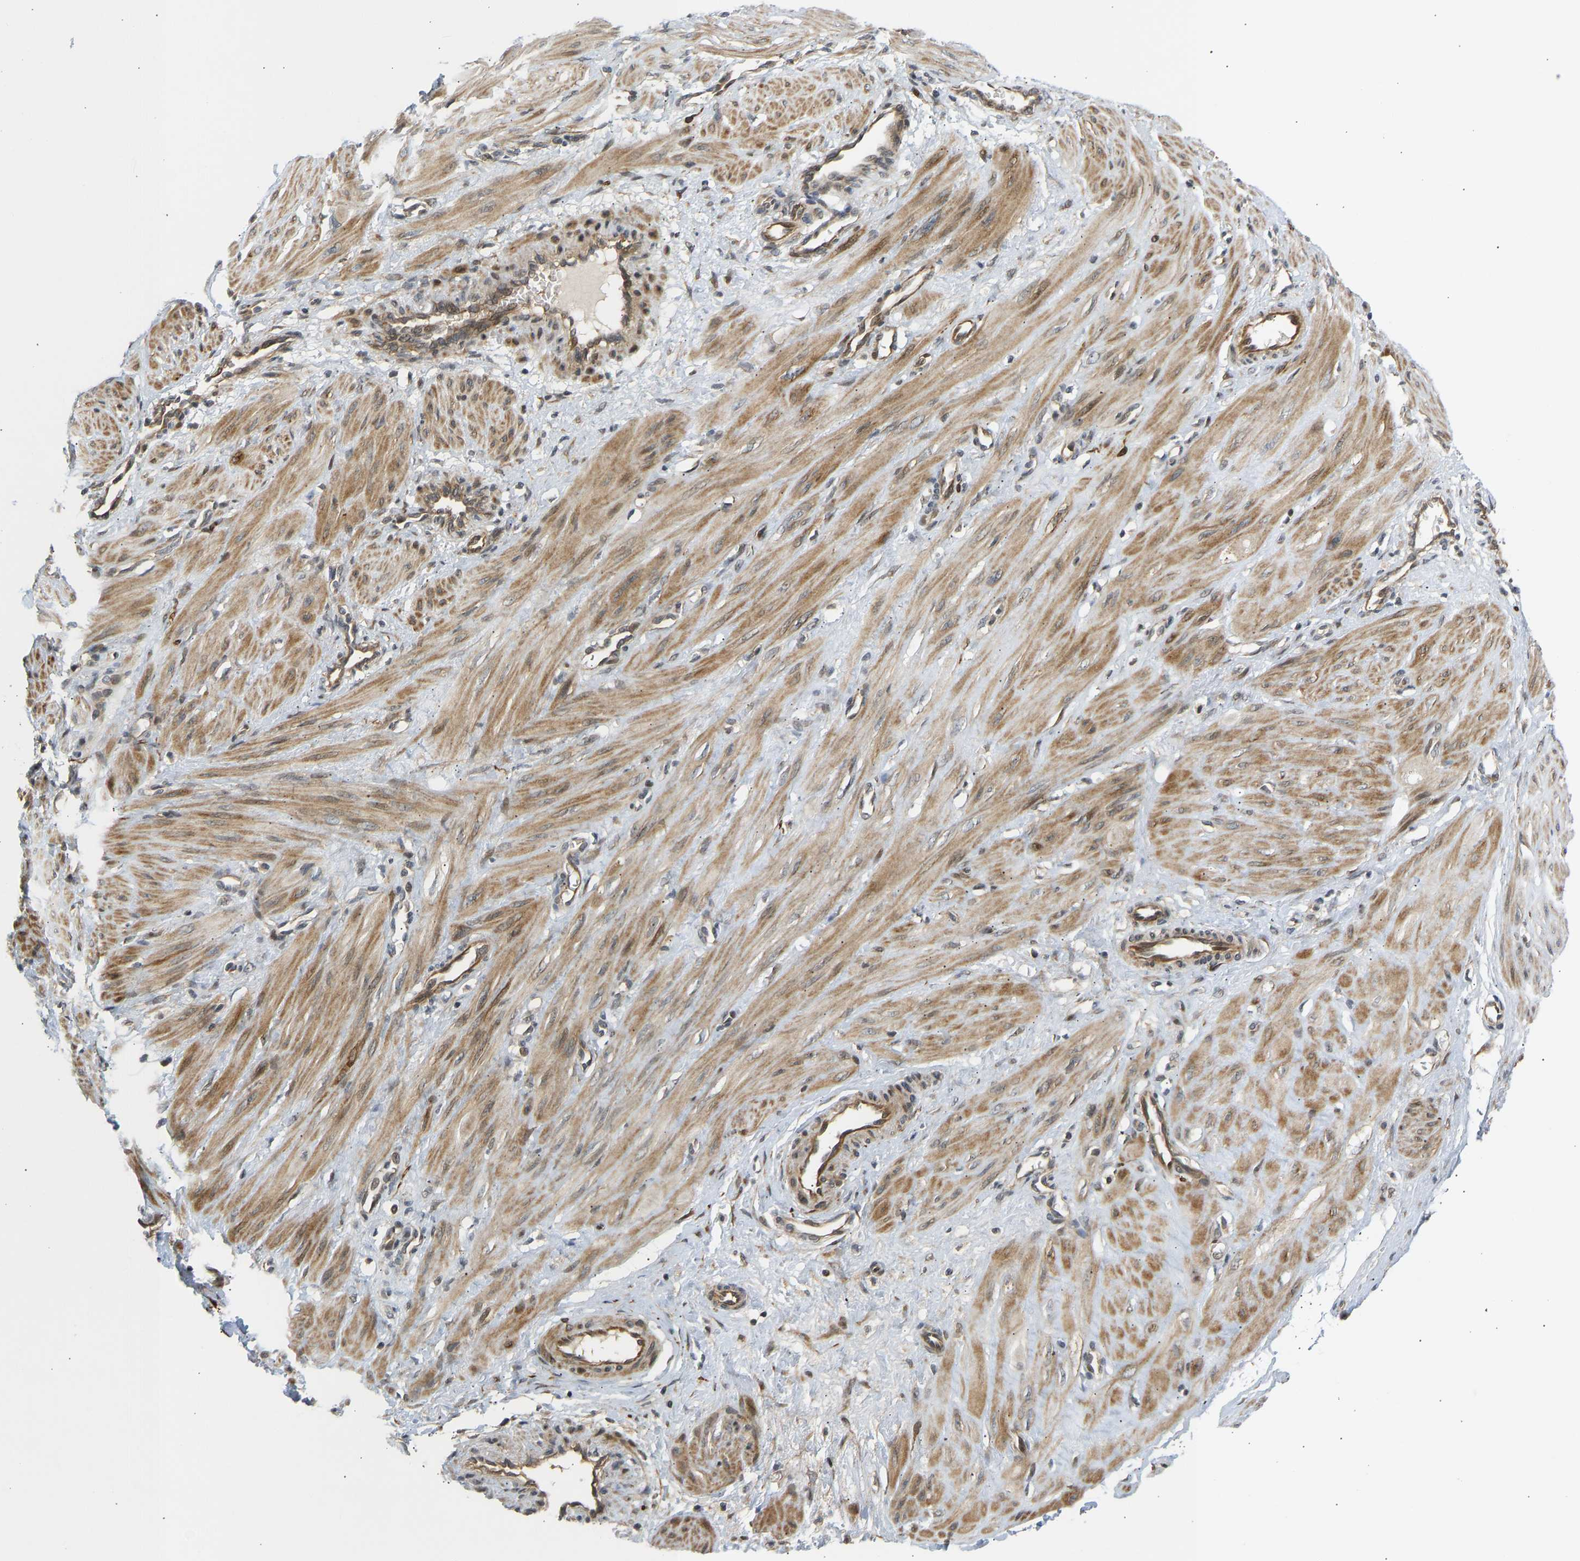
{"staining": {"intensity": "moderate", "quantity": ">75%", "location": "cytoplasmic/membranous,nuclear"}, "tissue": "smooth muscle", "cell_type": "Smooth muscle cells", "image_type": "normal", "snomed": [{"axis": "morphology", "description": "Normal tissue, NOS"}, {"axis": "topography", "description": "Endometrium"}], "caption": "The photomicrograph shows staining of unremarkable smooth muscle, revealing moderate cytoplasmic/membranous,nuclear protein staining (brown color) within smooth muscle cells.", "gene": "BAG1", "patient": {"sex": "female", "age": 33}}